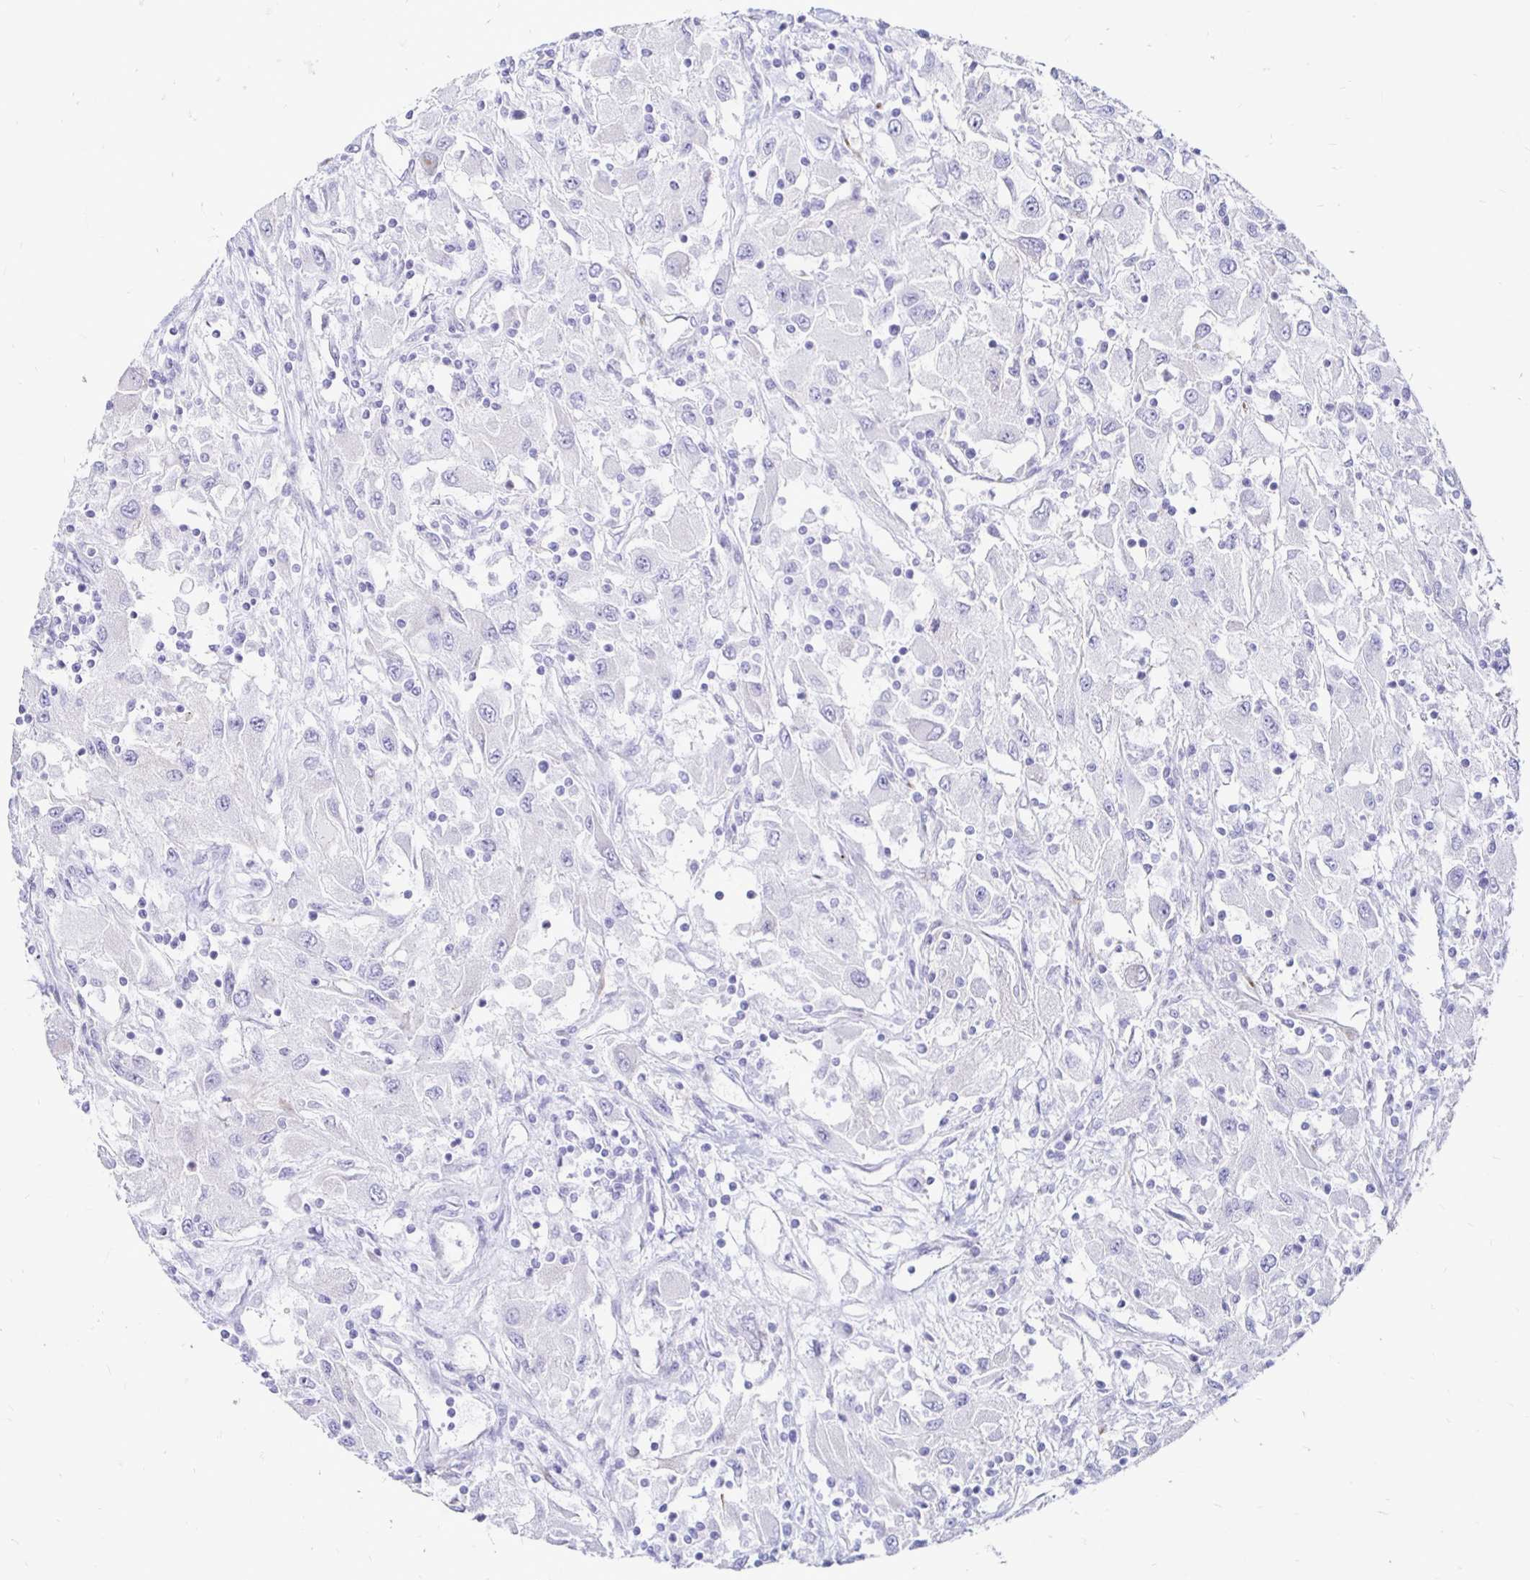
{"staining": {"intensity": "negative", "quantity": "none", "location": "none"}, "tissue": "renal cancer", "cell_type": "Tumor cells", "image_type": "cancer", "snomed": [{"axis": "morphology", "description": "Adenocarcinoma, NOS"}, {"axis": "topography", "description": "Kidney"}], "caption": "There is no significant staining in tumor cells of renal adenocarcinoma. (DAB IHC, high magnification).", "gene": "TIMP1", "patient": {"sex": "female", "age": 67}}